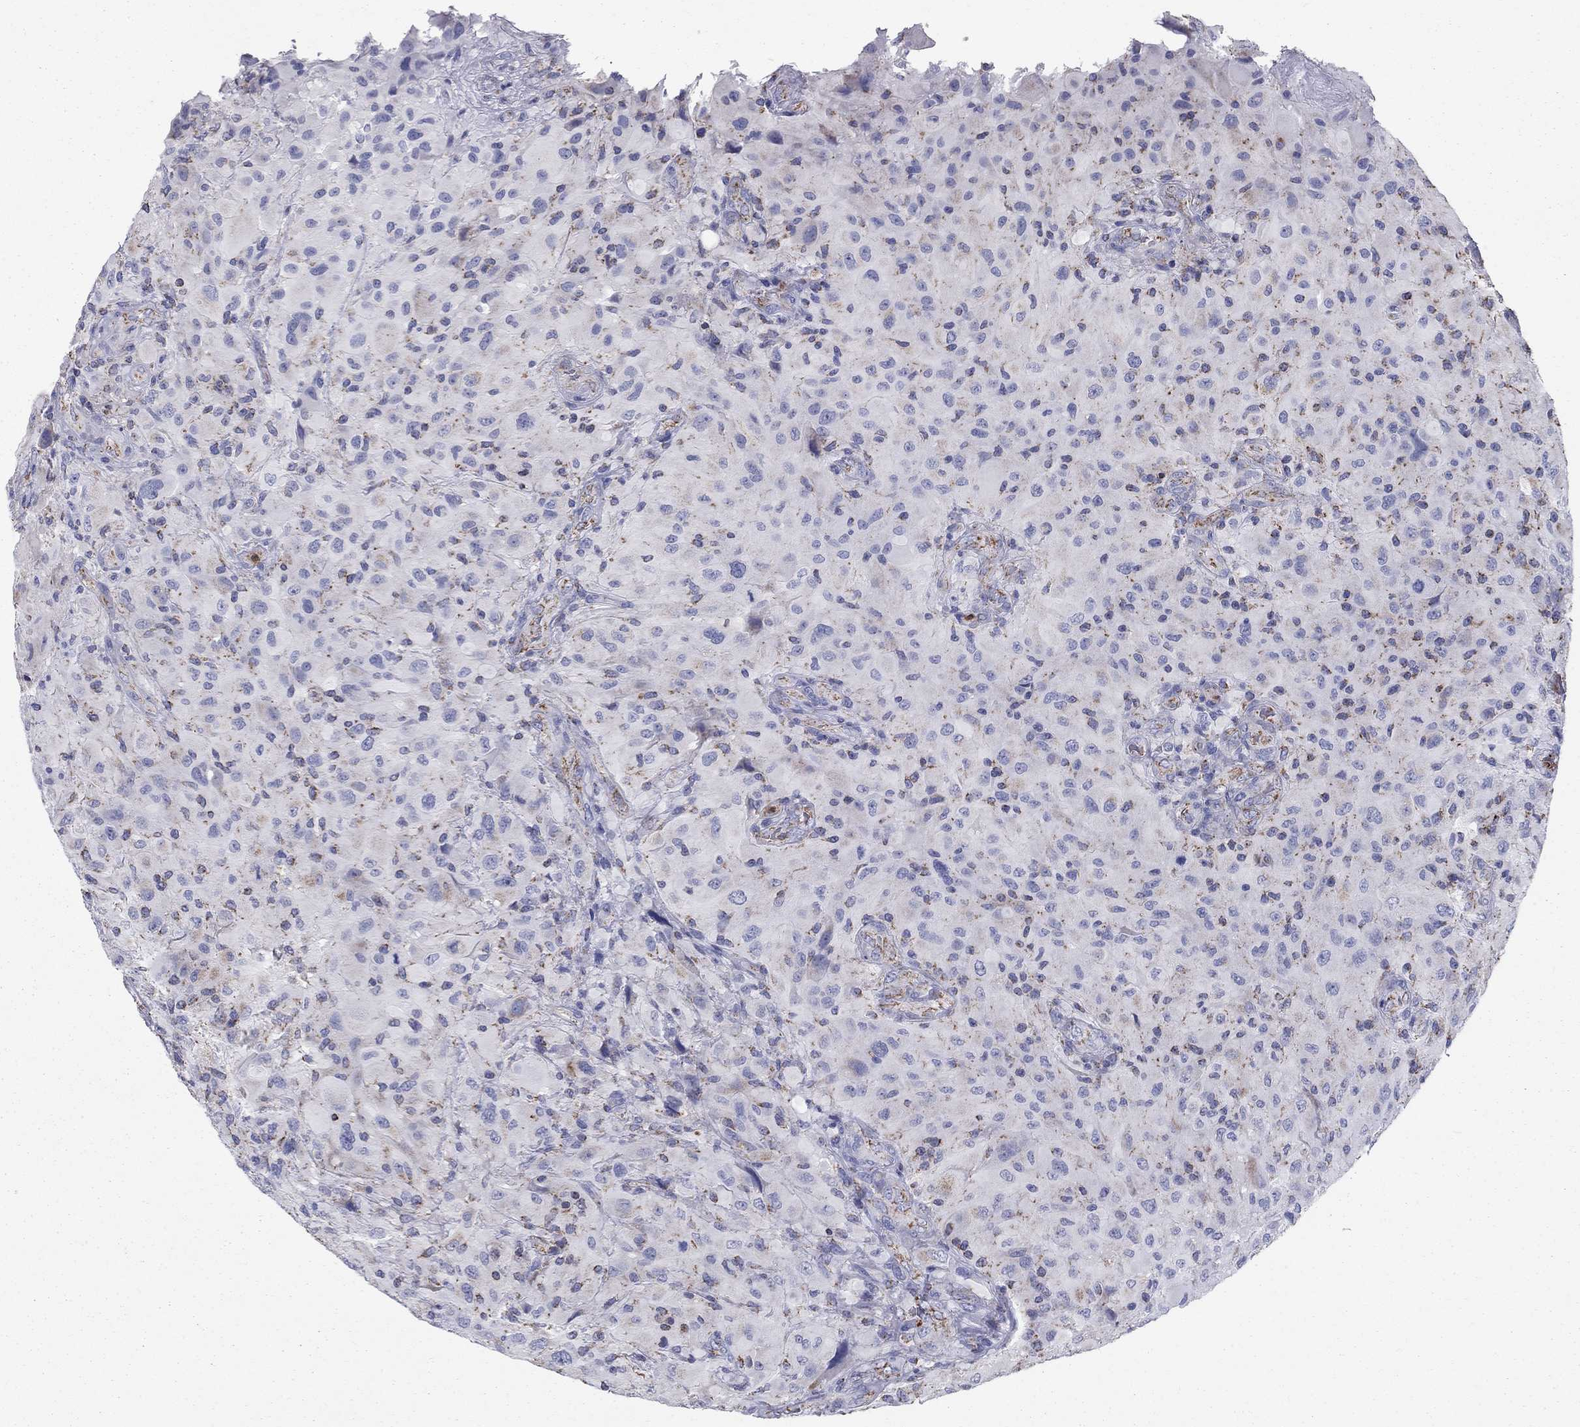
{"staining": {"intensity": "negative", "quantity": "none", "location": "none"}, "tissue": "glioma", "cell_type": "Tumor cells", "image_type": "cancer", "snomed": [{"axis": "morphology", "description": "Glioma, malignant, High grade"}, {"axis": "topography", "description": "Cerebral cortex"}], "caption": "High power microscopy histopathology image of an immunohistochemistry photomicrograph of malignant glioma (high-grade), revealing no significant positivity in tumor cells.", "gene": "NDUFA4L2", "patient": {"sex": "male", "age": 35}}